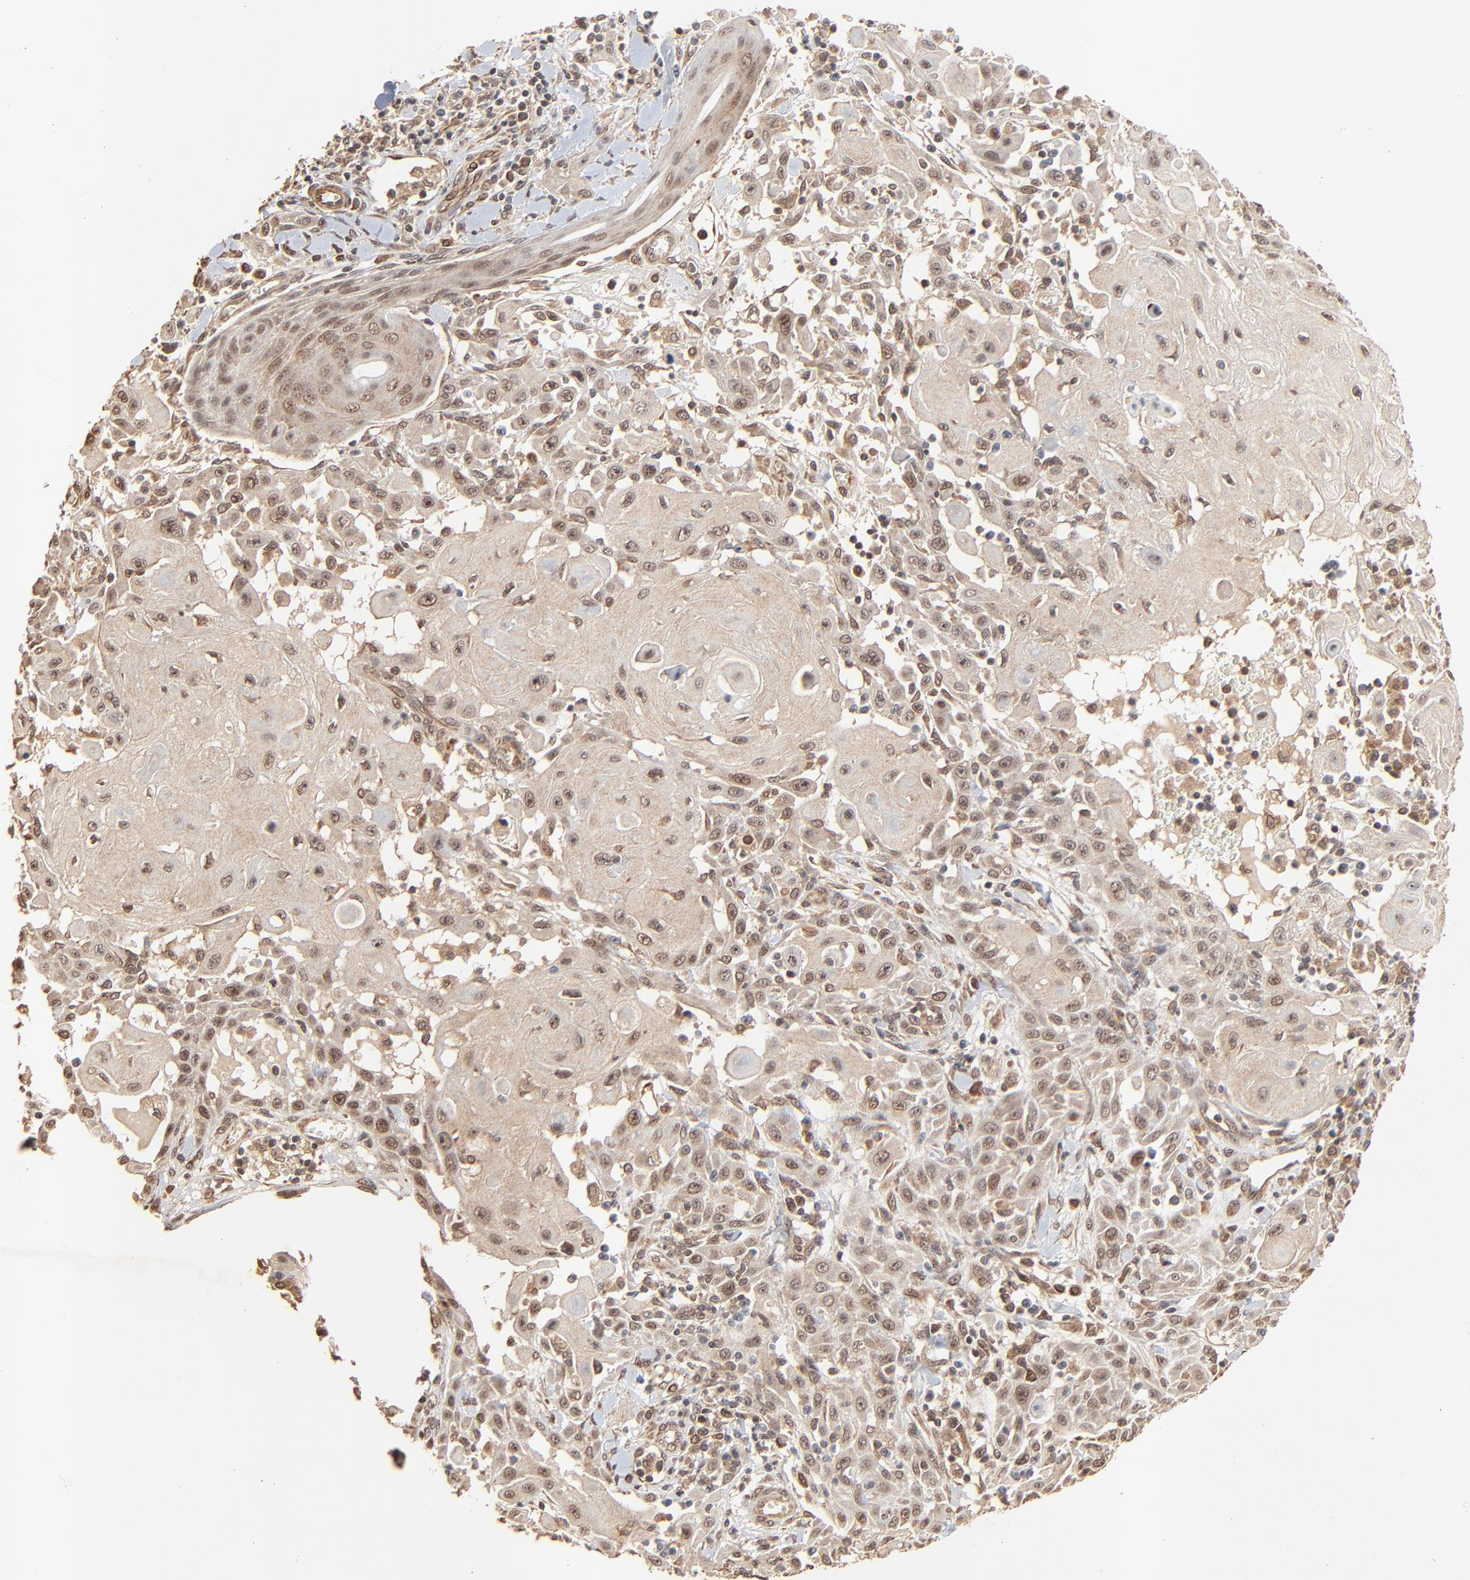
{"staining": {"intensity": "weak", "quantity": ">75%", "location": "cytoplasmic/membranous,nuclear"}, "tissue": "skin cancer", "cell_type": "Tumor cells", "image_type": "cancer", "snomed": [{"axis": "morphology", "description": "Squamous cell carcinoma, NOS"}, {"axis": "topography", "description": "Skin"}], "caption": "Immunohistochemistry staining of skin squamous cell carcinoma, which demonstrates low levels of weak cytoplasmic/membranous and nuclear positivity in about >75% of tumor cells indicating weak cytoplasmic/membranous and nuclear protein staining. The staining was performed using DAB (3,3'-diaminobenzidine) (brown) for protein detection and nuclei were counterstained in hematoxylin (blue).", "gene": "FAM227A", "patient": {"sex": "male", "age": 24}}